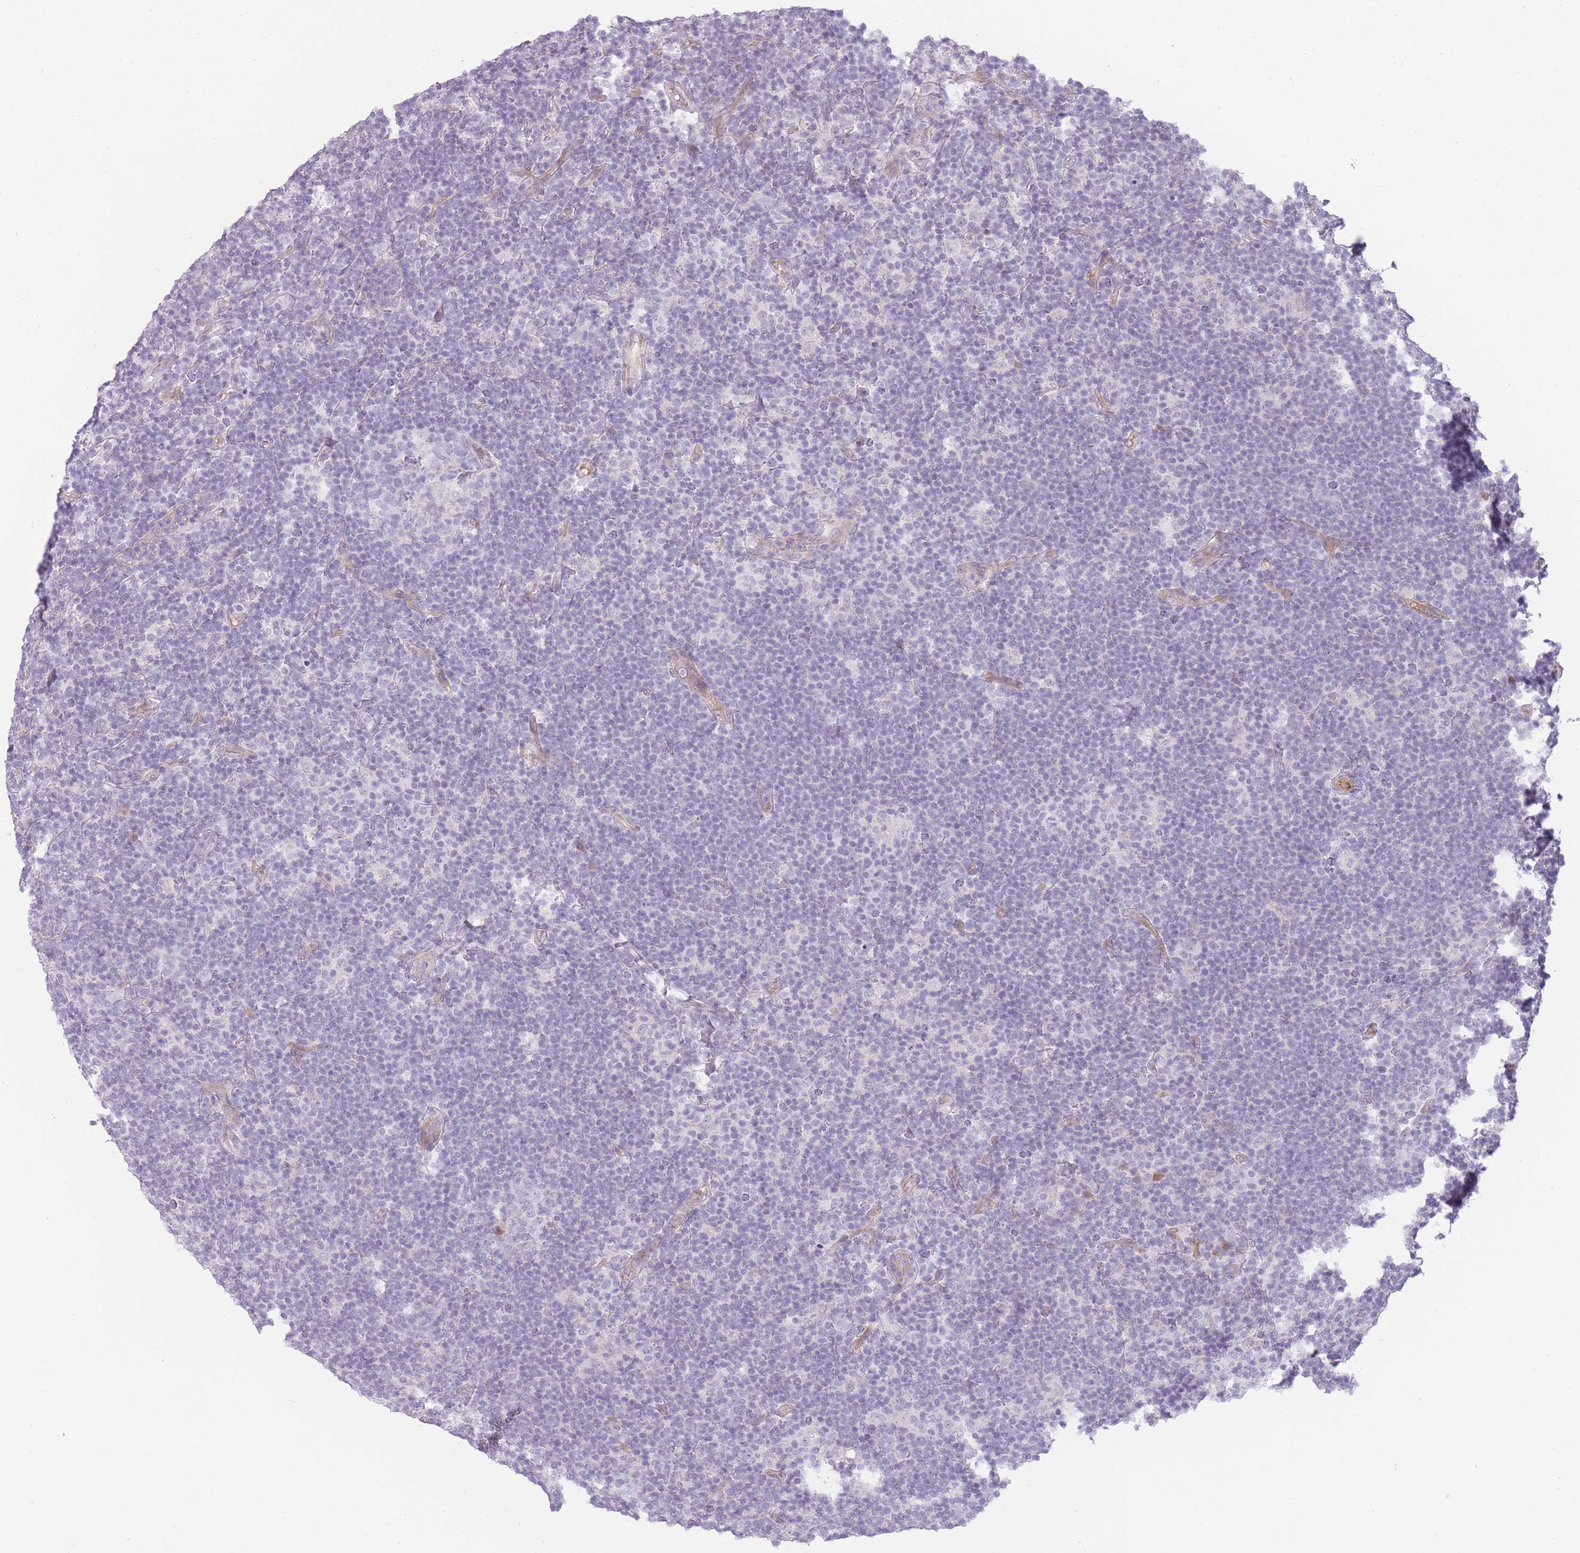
{"staining": {"intensity": "negative", "quantity": "none", "location": "none"}, "tissue": "lymphoma", "cell_type": "Tumor cells", "image_type": "cancer", "snomed": [{"axis": "morphology", "description": "Hodgkin's disease, NOS"}, {"axis": "topography", "description": "Lymph node"}], "caption": "An image of lymphoma stained for a protein reveals no brown staining in tumor cells.", "gene": "PGRMC2", "patient": {"sex": "female", "age": 57}}